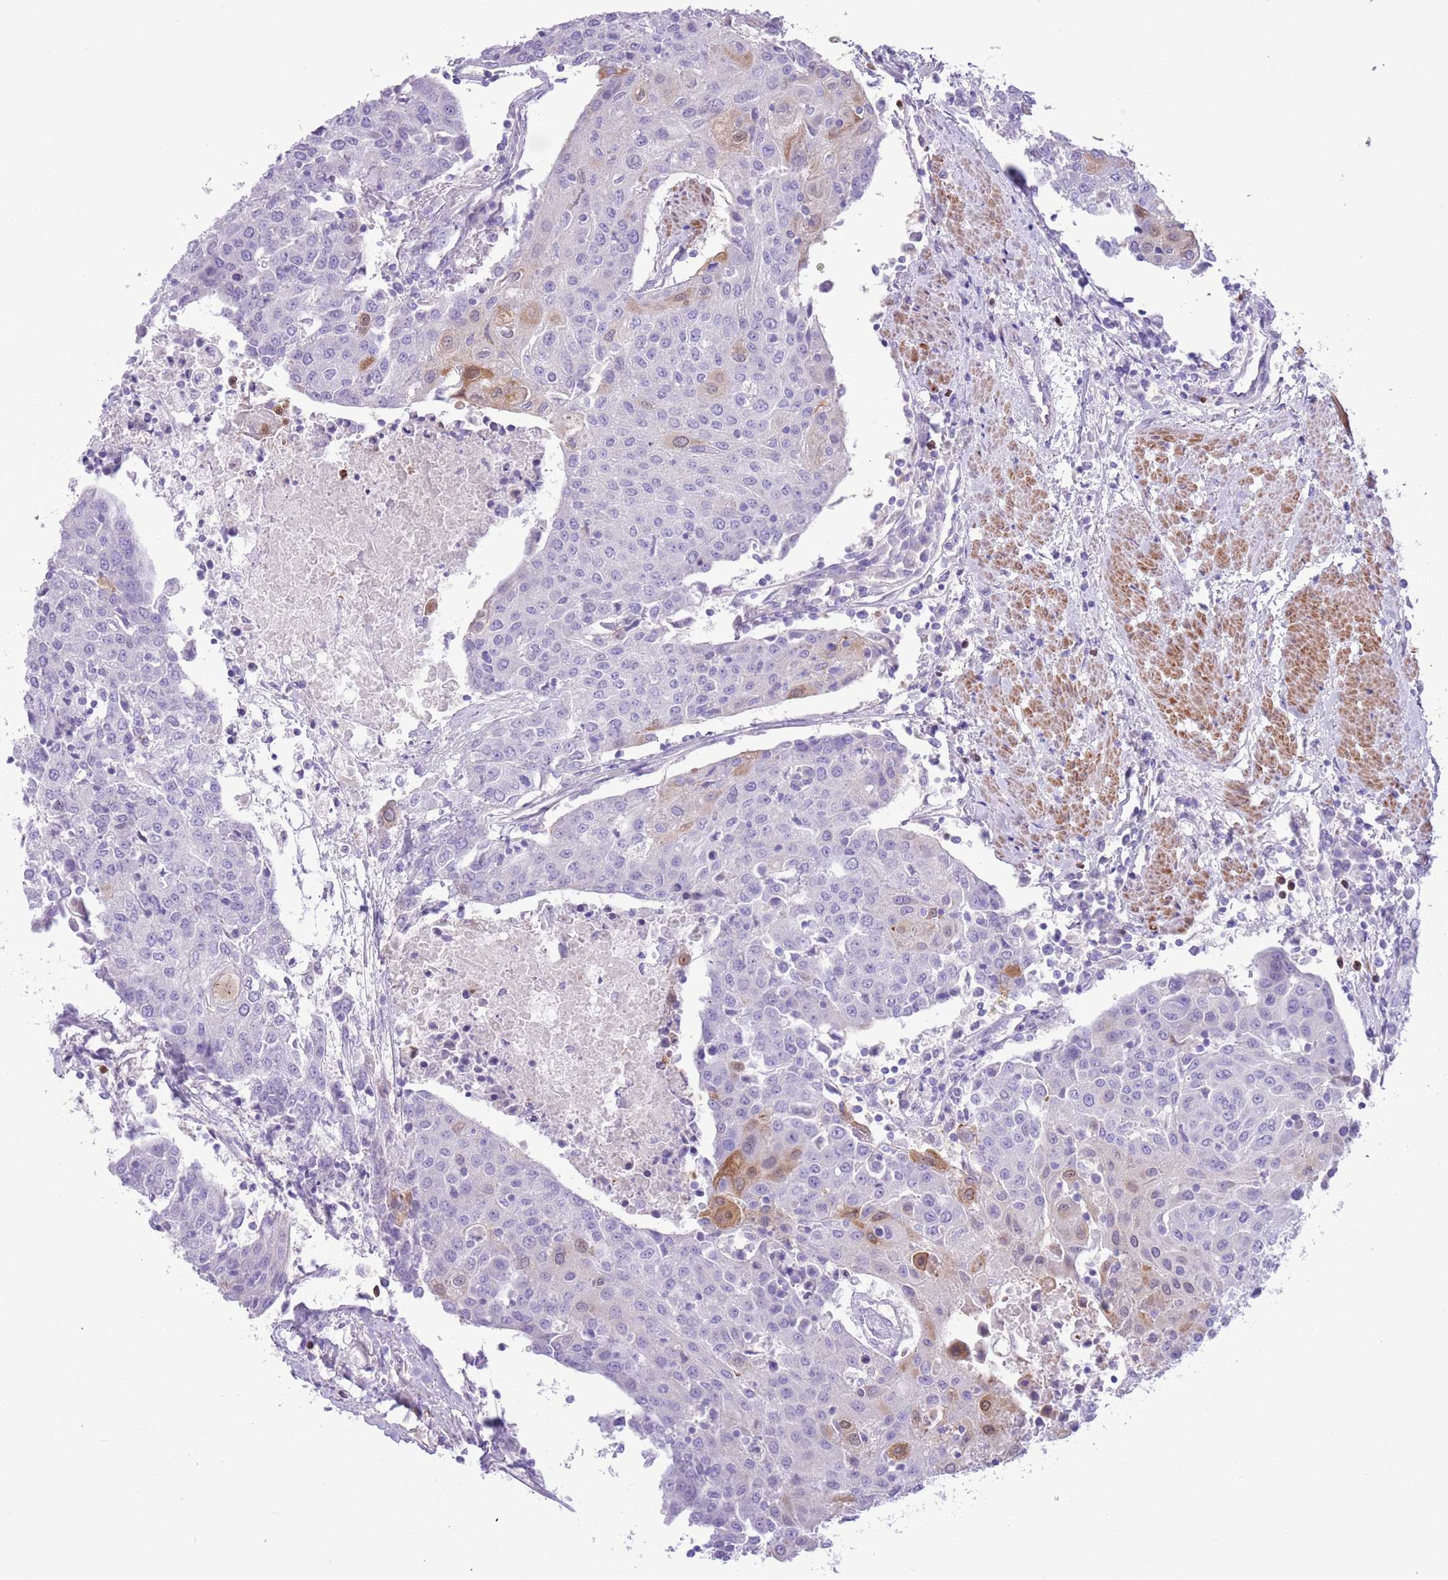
{"staining": {"intensity": "negative", "quantity": "none", "location": "none"}, "tissue": "urothelial cancer", "cell_type": "Tumor cells", "image_type": "cancer", "snomed": [{"axis": "morphology", "description": "Urothelial carcinoma, High grade"}, {"axis": "topography", "description": "Urinary bladder"}], "caption": "IHC image of neoplastic tissue: urothelial cancer stained with DAB (3,3'-diaminobenzidine) shows no significant protein staining in tumor cells. Nuclei are stained in blue.", "gene": "OR6M1", "patient": {"sex": "female", "age": 85}}